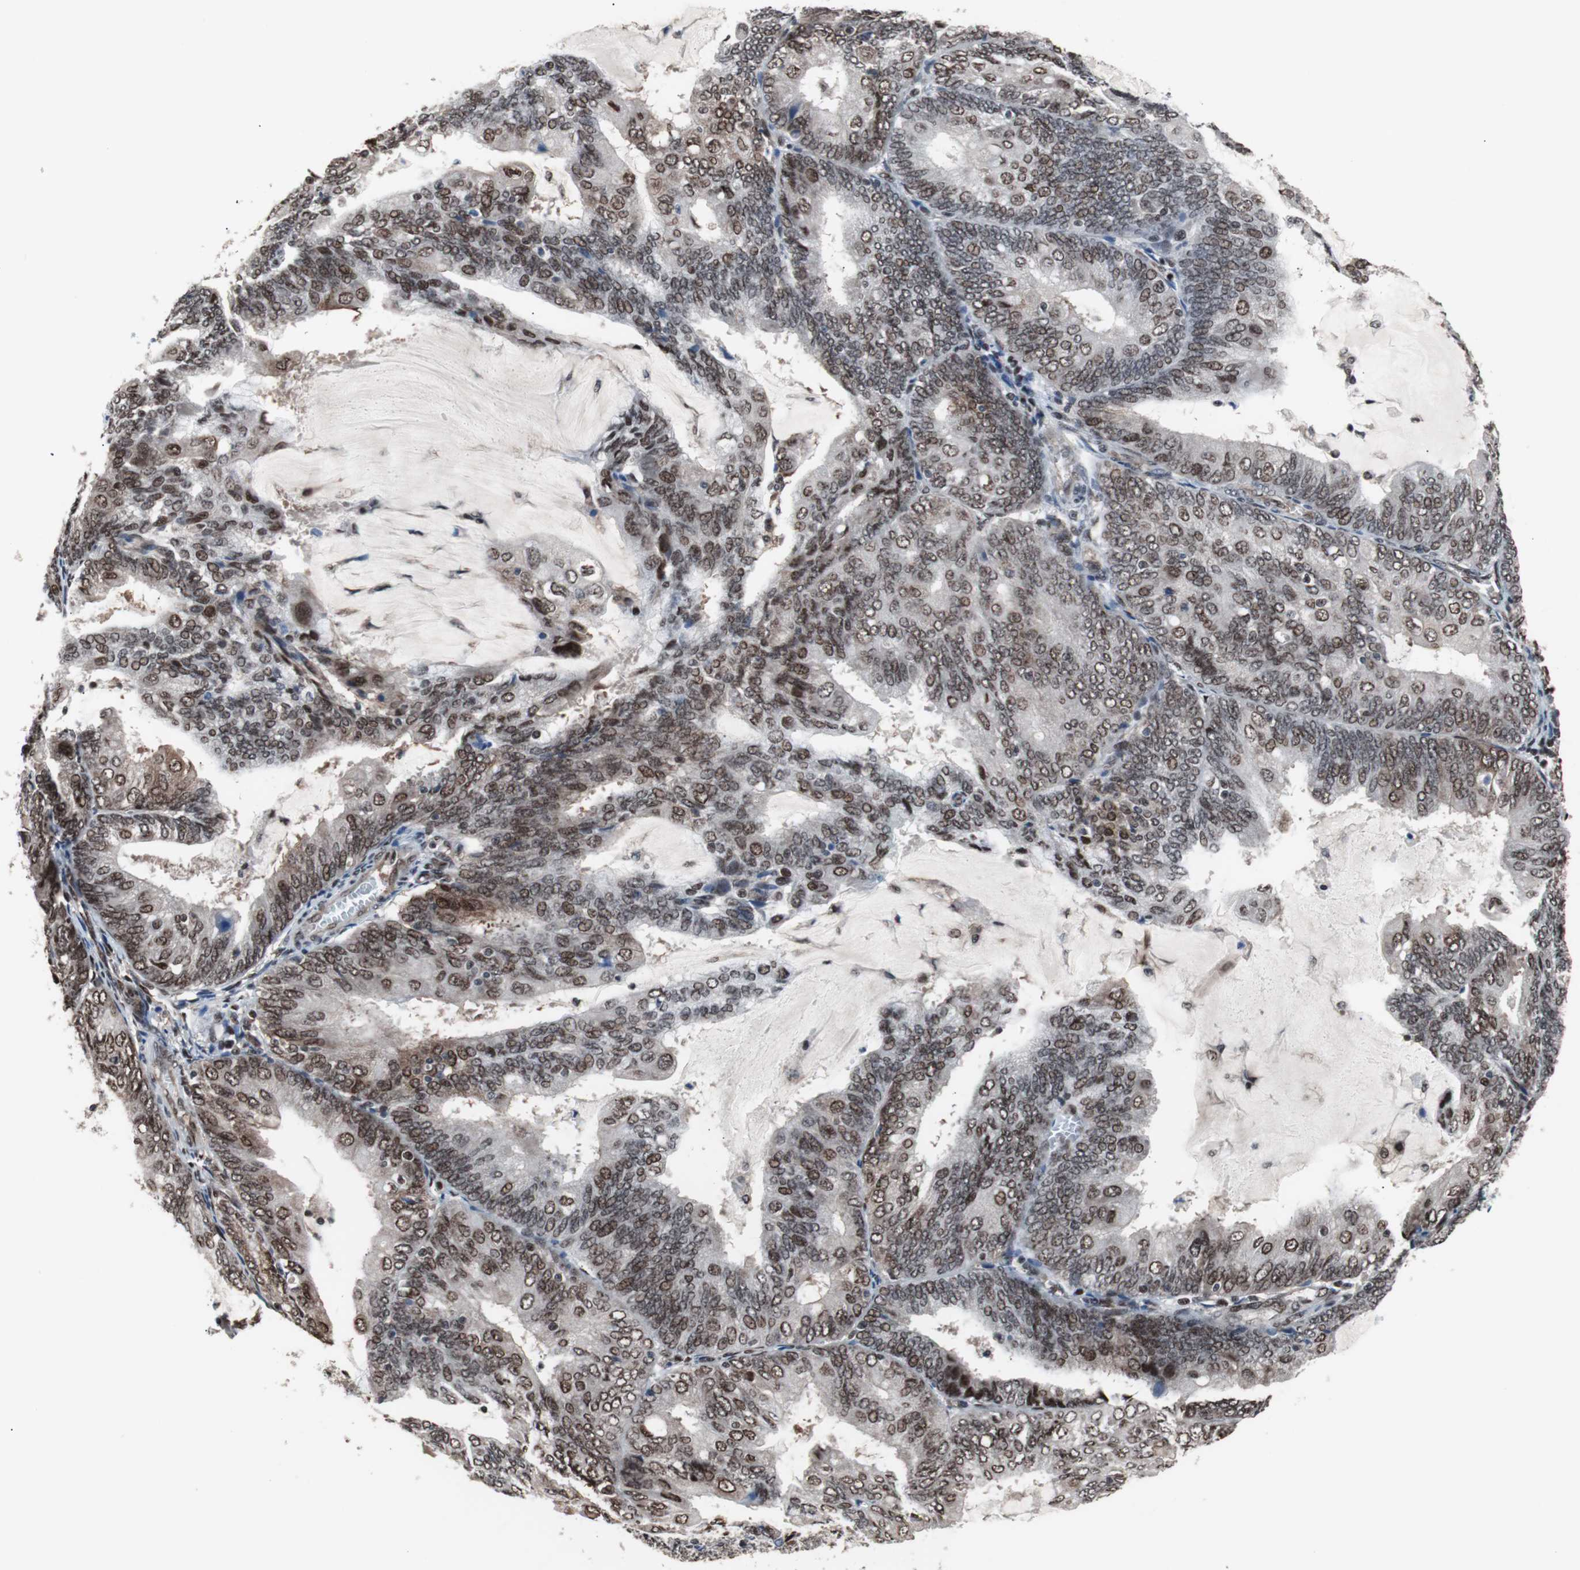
{"staining": {"intensity": "moderate", "quantity": ">75%", "location": "nuclear"}, "tissue": "endometrial cancer", "cell_type": "Tumor cells", "image_type": "cancer", "snomed": [{"axis": "morphology", "description": "Adenocarcinoma, NOS"}, {"axis": "topography", "description": "Endometrium"}], "caption": "Protein positivity by immunohistochemistry (IHC) reveals moderate nuclear staining in approximately >75% of tumor cells in endometrial cancer.", "gene": "POGZ", "patient": {"sex": "female", "age": 81}}